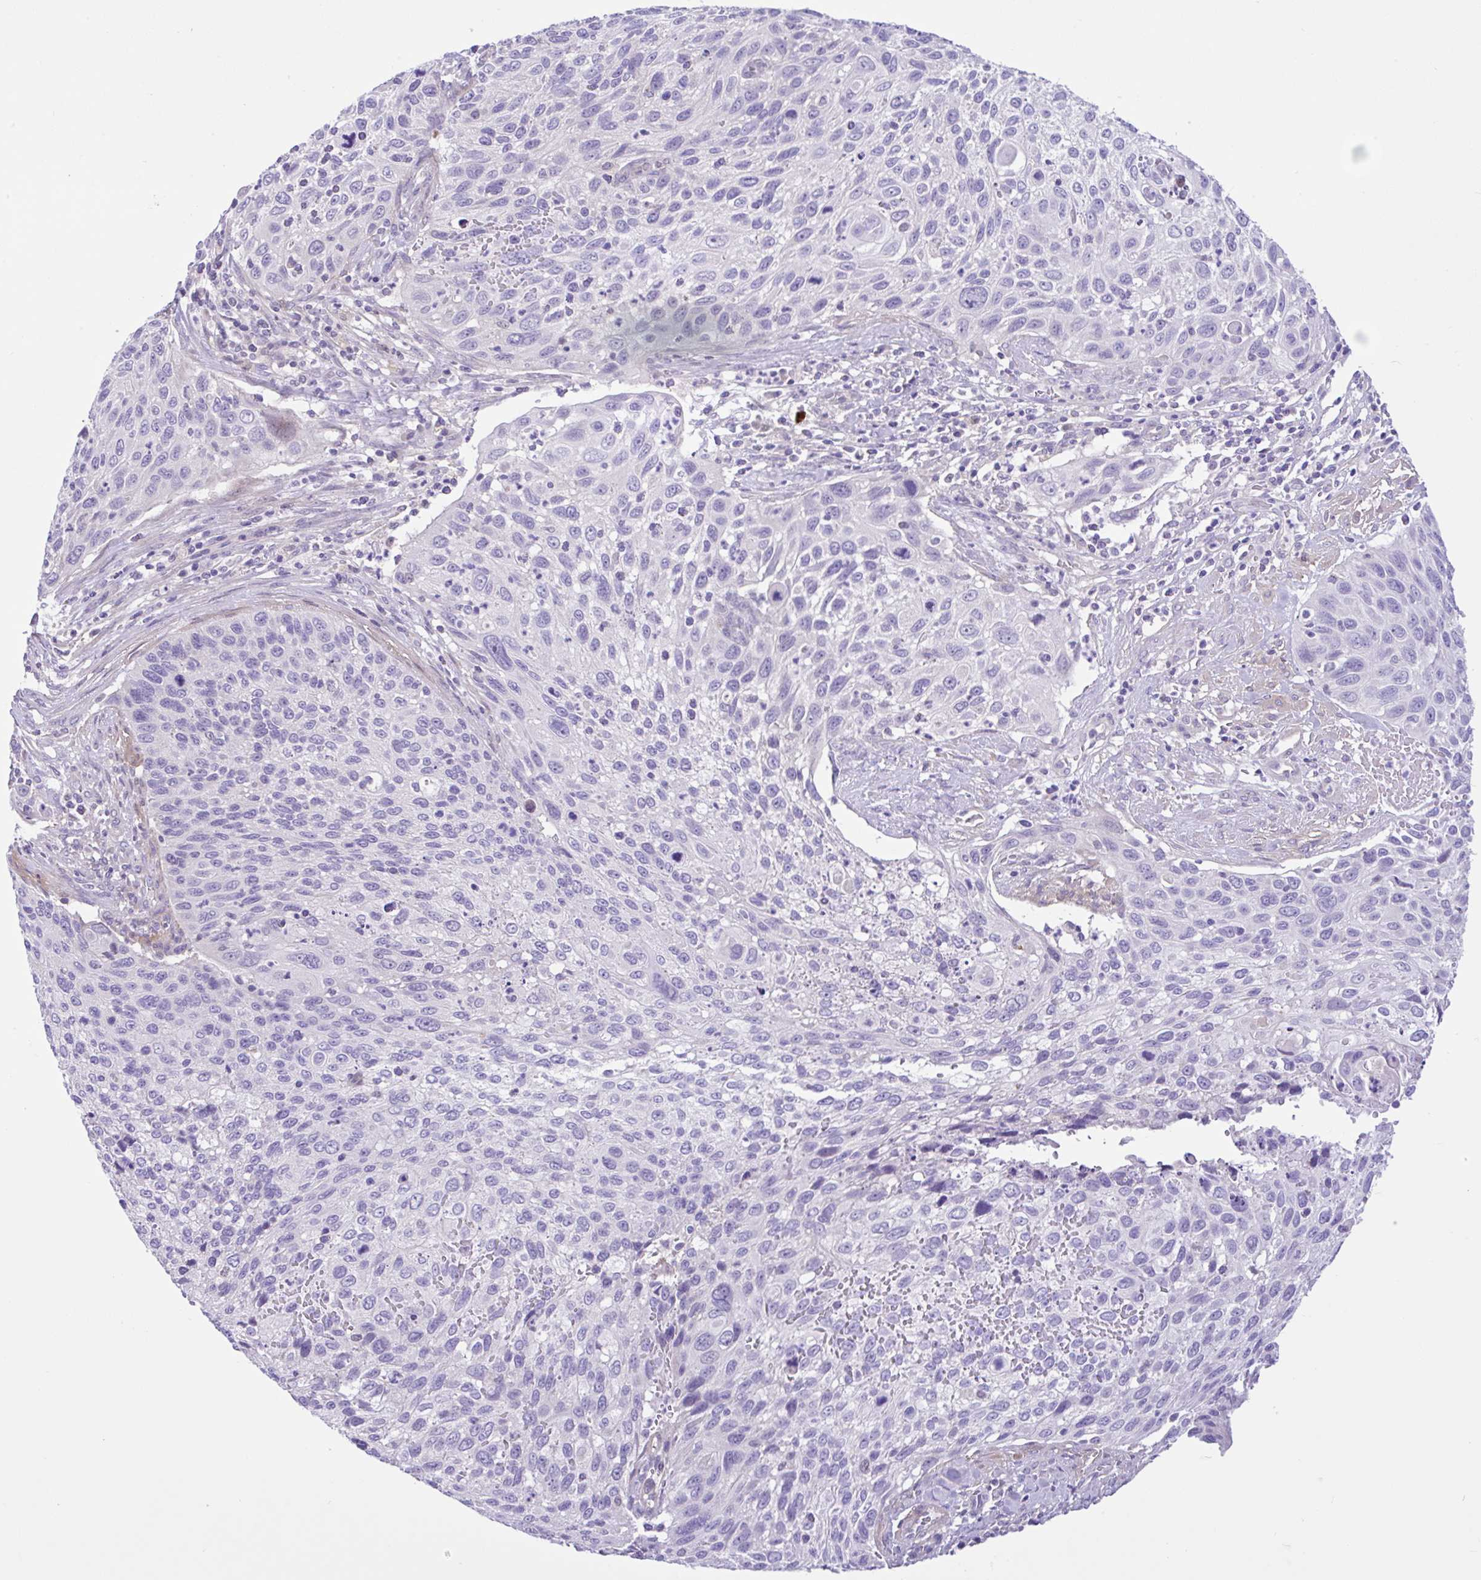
{"staining": {"intensity": "negative", "quantity": "none", "location": "none"}, "tissue": "cervical cancer", "cell_type": "Tumor cells", "image_type": "cancer", "snomed": [{"axis": "morphology", "description": "Squamous cell carcinoma, NOS"}, {"axis": "topography", "description": "Cervix"}], "caption": "Immunohistochemistry (IHC) histopathology image of neoplastic tissue: human cervical cancer (squamous cell carcinoma) stained with DAB (3,3'-diaminobenzidine) reveals no significant protein positivity in tumor cells.", "gene": "ANO4", "patient": {"sex": "female", "age": 70}}